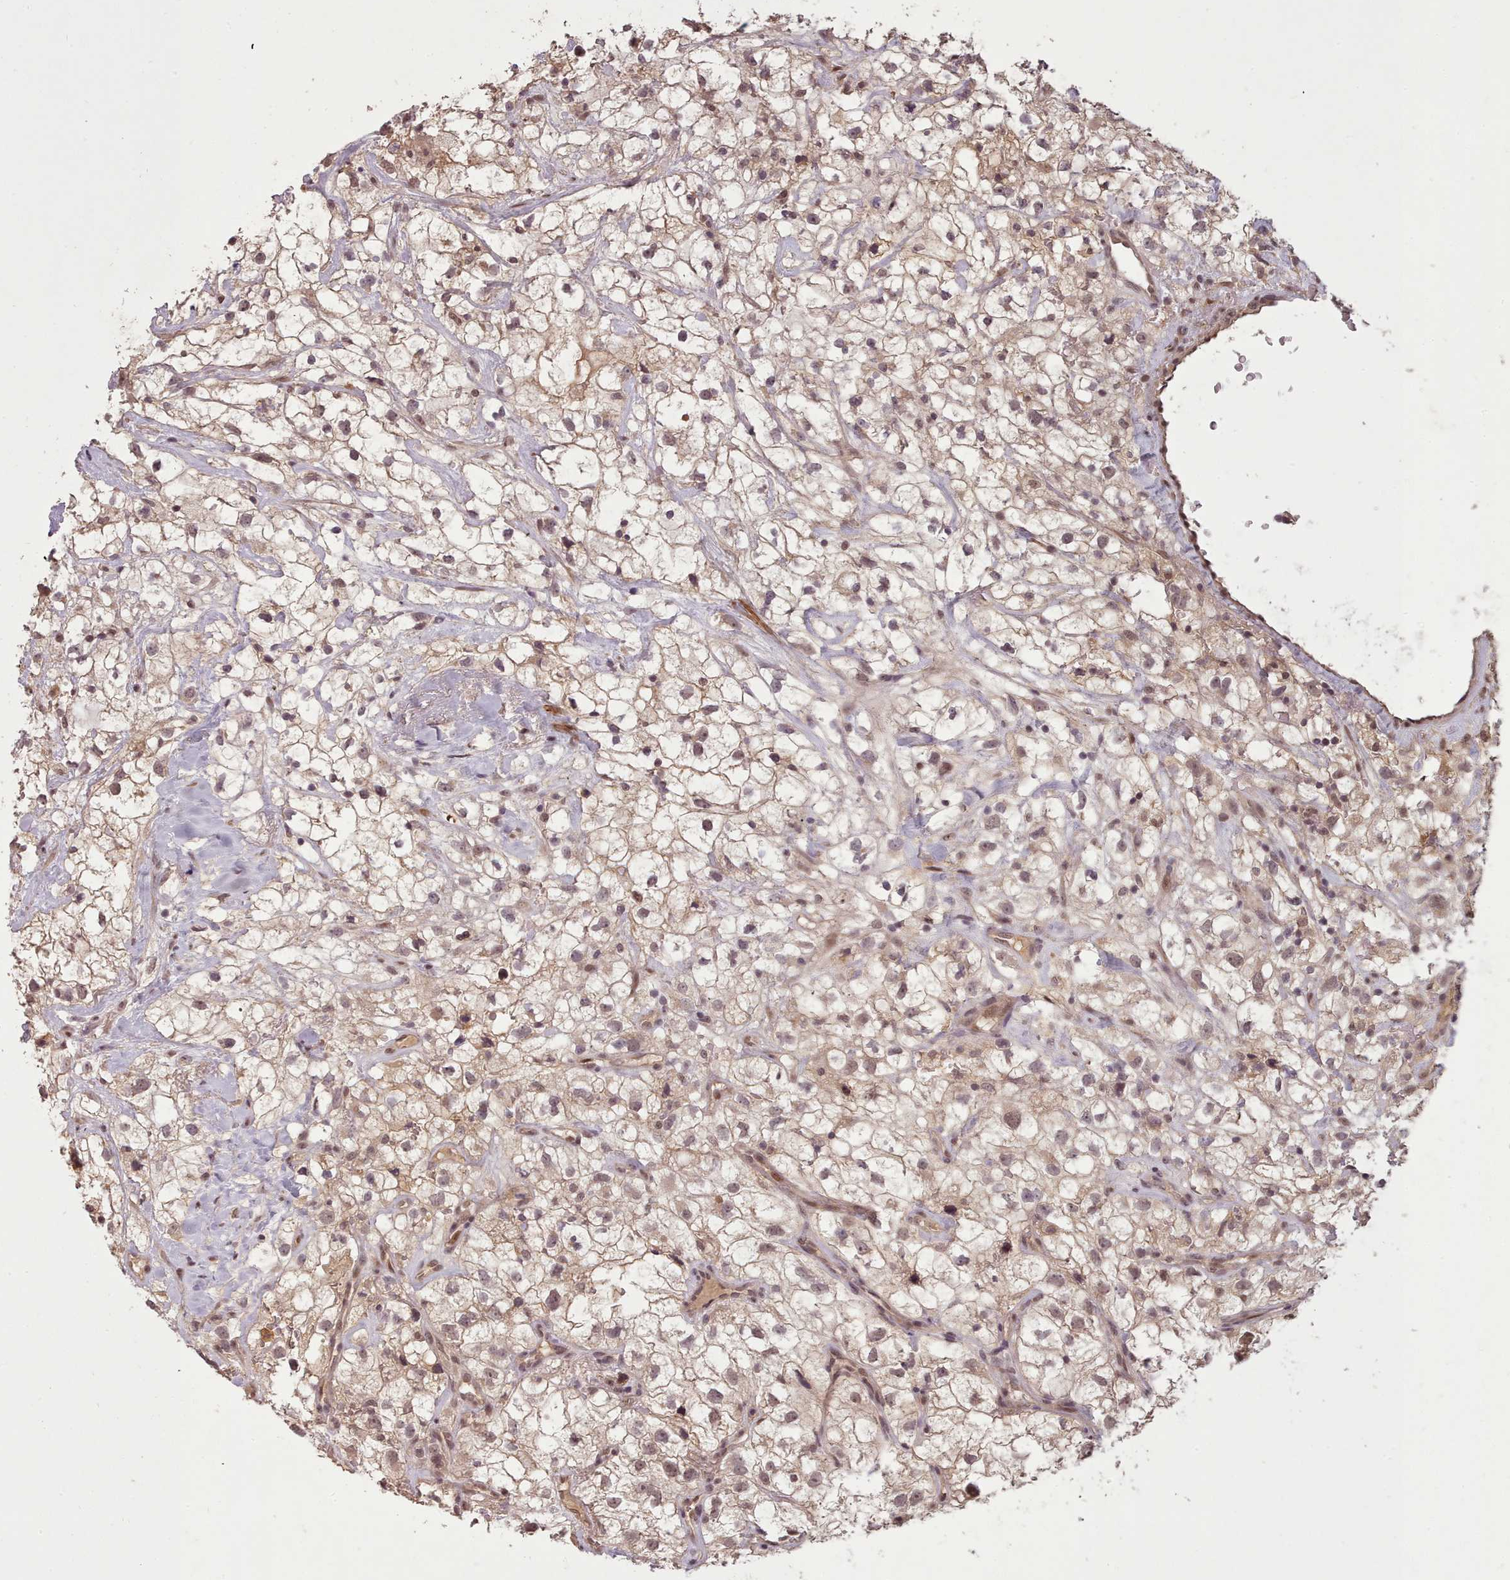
{"staining": {"intensity": "moderate", "quantity": ">75%", "location": "cytoplasmic/membranous,nuclear"}, "tissue": "renal cancer", "cell_type": "Tumor cells", "image_type": "cancer", "snomed": [{"axis": "morphology", "description": "Adenocarcinoma, NOS"}, {"axis": "topography", "description": "Kidney"}], "caption": "Renal cancer (adenocarcinoma) stained with DAB immunohistochemistry (IHC) exhibits medium levels of moderate cytoplasmic/membranous and nuclear expression in approximately >75% of tumor cells.", "gene": "CDC6", "patient": {"sex": "male", "age": 59}}